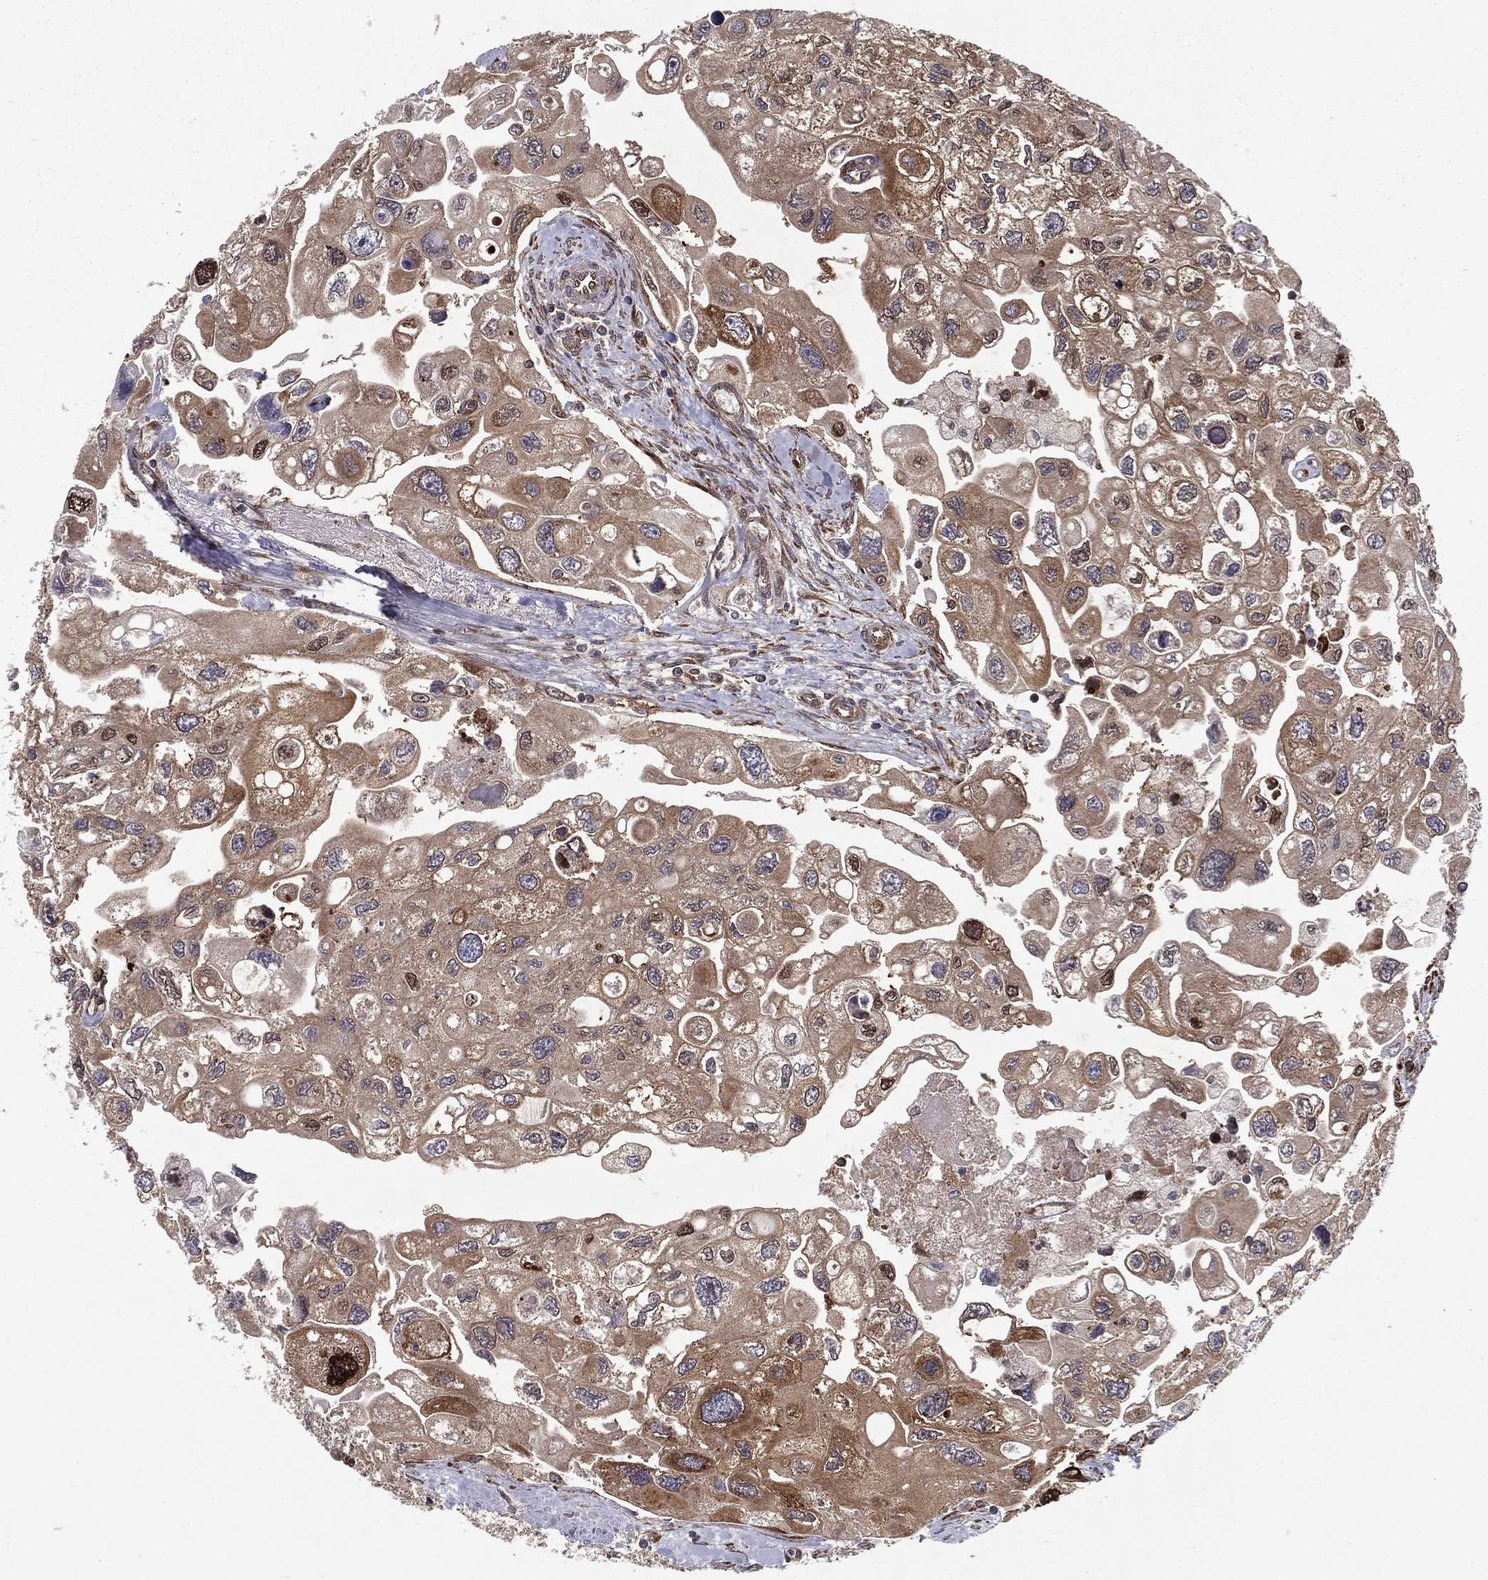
{"staining": {"intensity": "moderate", "quantity": "<25%", "location": "cytoplasmic/membranous"}, "tissue": "urothelial cancer", "cell_type": "Tumor cells", "image_type": "cancer", "snomed": [{"axis": "morphology", "description": "Urothelial carcinoma, High grade"}, {"axis": "topography", "description": "Urinary bladder"}], "caption": "Human urothelial cancer stained for a protein (brown) reveals moderate cytoplasmic/membranous positive staining in approximately <25% of tumor cells.", "gene": "CERS2", "patient": {"sex": "male", "age": 59}}